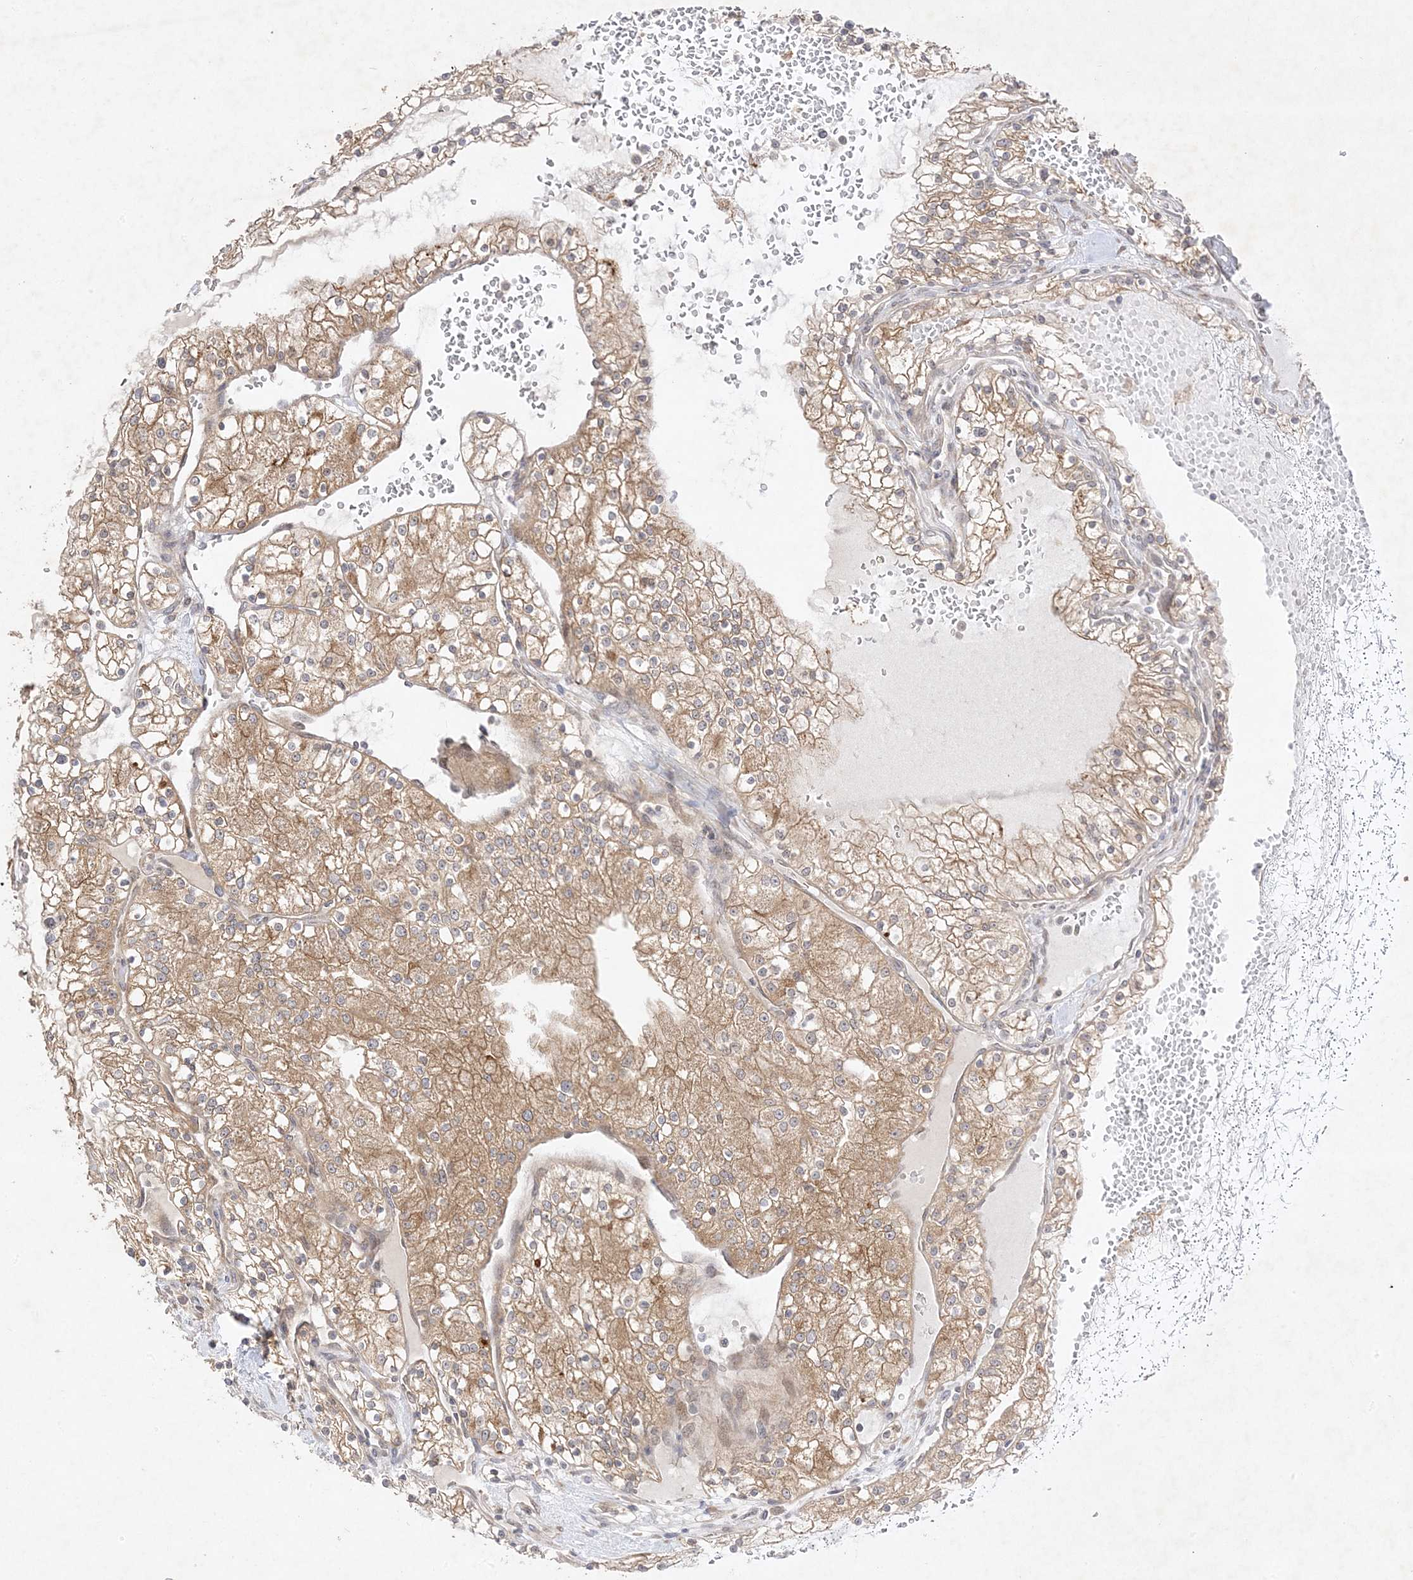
{"staining": {"intensity": "moderate", "quantity": ">75%", "location": "cytoplasmic/membranous"}, "tissue": "renal cancer", "cell_type": "Tumor cells", "image_type": "cancer", "snomed": [{"axis": "morphology", "description": "Normal tissue, NOS"}, {"axis": "morphology", "description": "Adenocarcinoma, NOS"}, {"axis": "topography", "description": "Kidney"}], "caption": "The photomicrograph shows staining of renal cancer, revealing moderate cytoplasmic/membranous protein positivity (brown color) within tumor cells. Using DAB (brown) and hematoxylin (blue) stains, captured at high magnification using brightfield microscopy.", "gene": "C2CD2", "patient": {"sex": "male", "age": 68}}